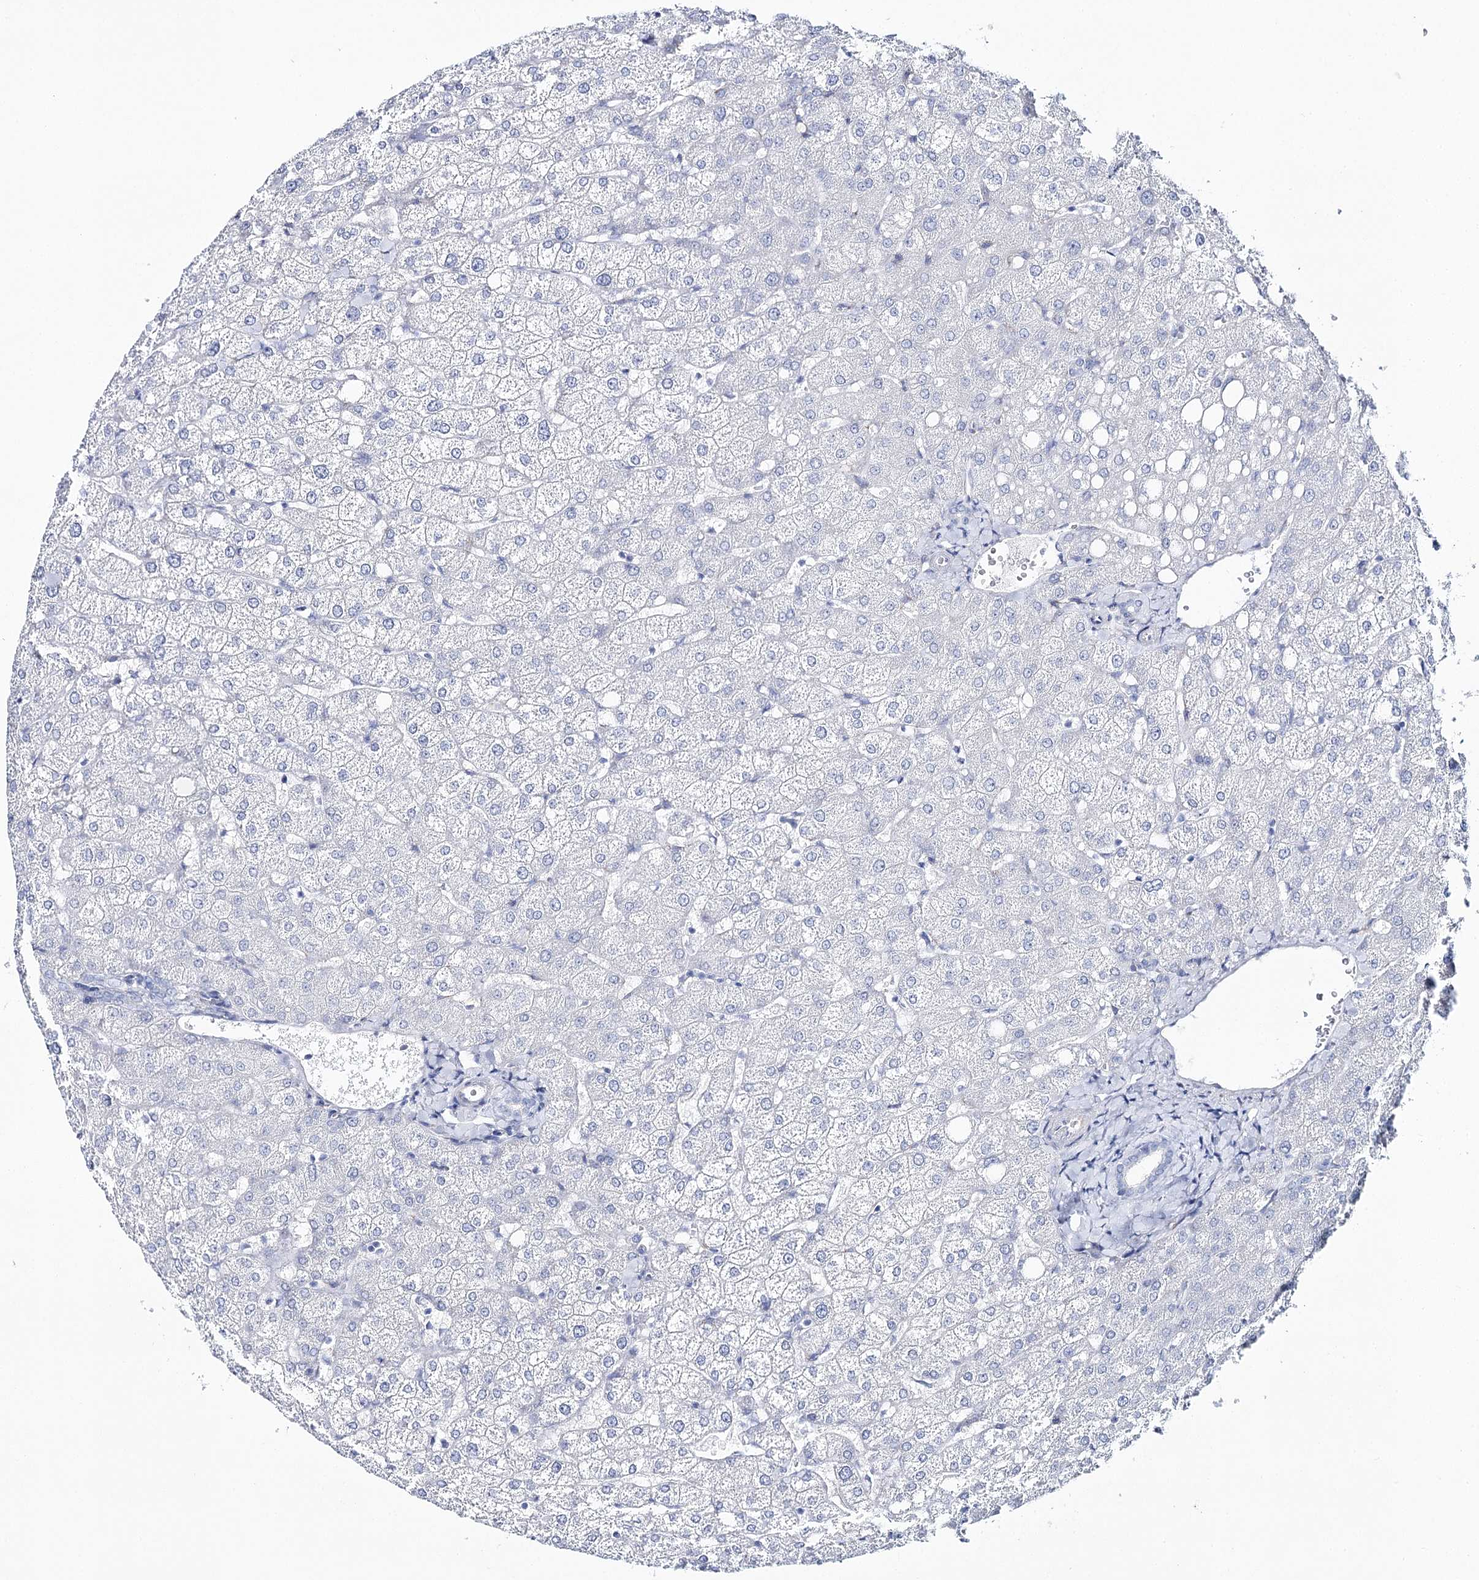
{"staining": {"intensity": "negative", "quantity": "none", "location": "none"}, "tissue": "liver", "cell_type": "Cholangiocytes", "image_type": "normal", "snomed": [{"axis": "morphology", "description": "Normal tissue, NOS"}, {"axis": "topography", "description": "Liver"}], "caption": "Liver stained for a protein using IHC exhibits no positivity cholangiocytes.", "gene": "CSN3", "patient": {"sex": "female", "age": 54}}